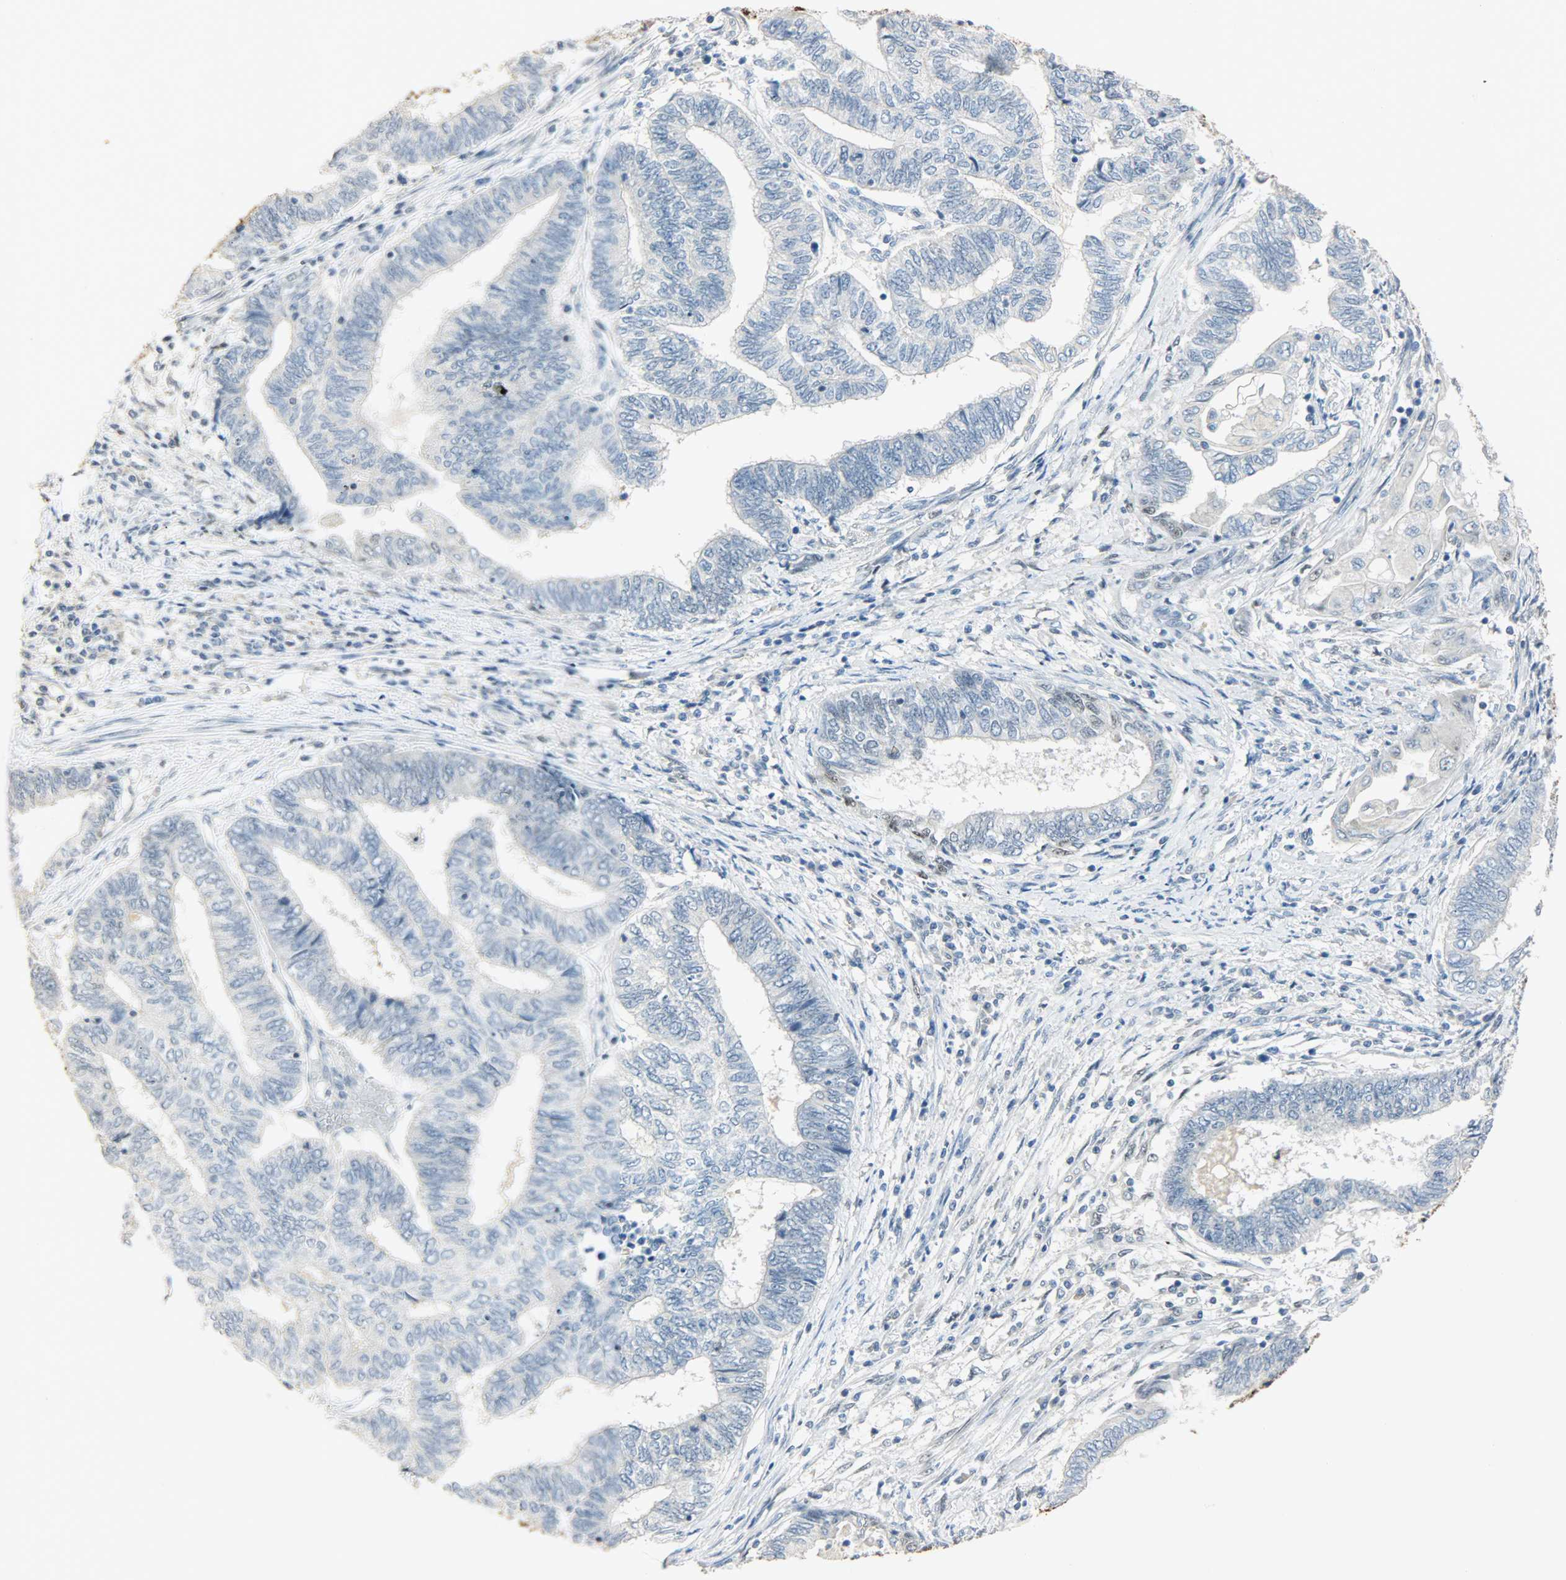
{"staining": {"intensity": "negative", "quantity": "none", "location": "none"}, "tissue": "endometrial cancer", "cell_type": "Tumor cells", "image_type": "cancer", "snomed": [{"axis": "morphology", "description": "Adenocarcinoma, NOS"}, {"axis": "topography", "description": "Uterus"}, {"axis": "topography", "description": "Endometrium"}], "caption": "The micrograph shows no significant positivity in tumor cells of endometrial cancer. (DAB IHC visualized using brightfield microscopy, high magnification).", "gene": "PPARG", "patient": {"sex": "female", "age": 70}}